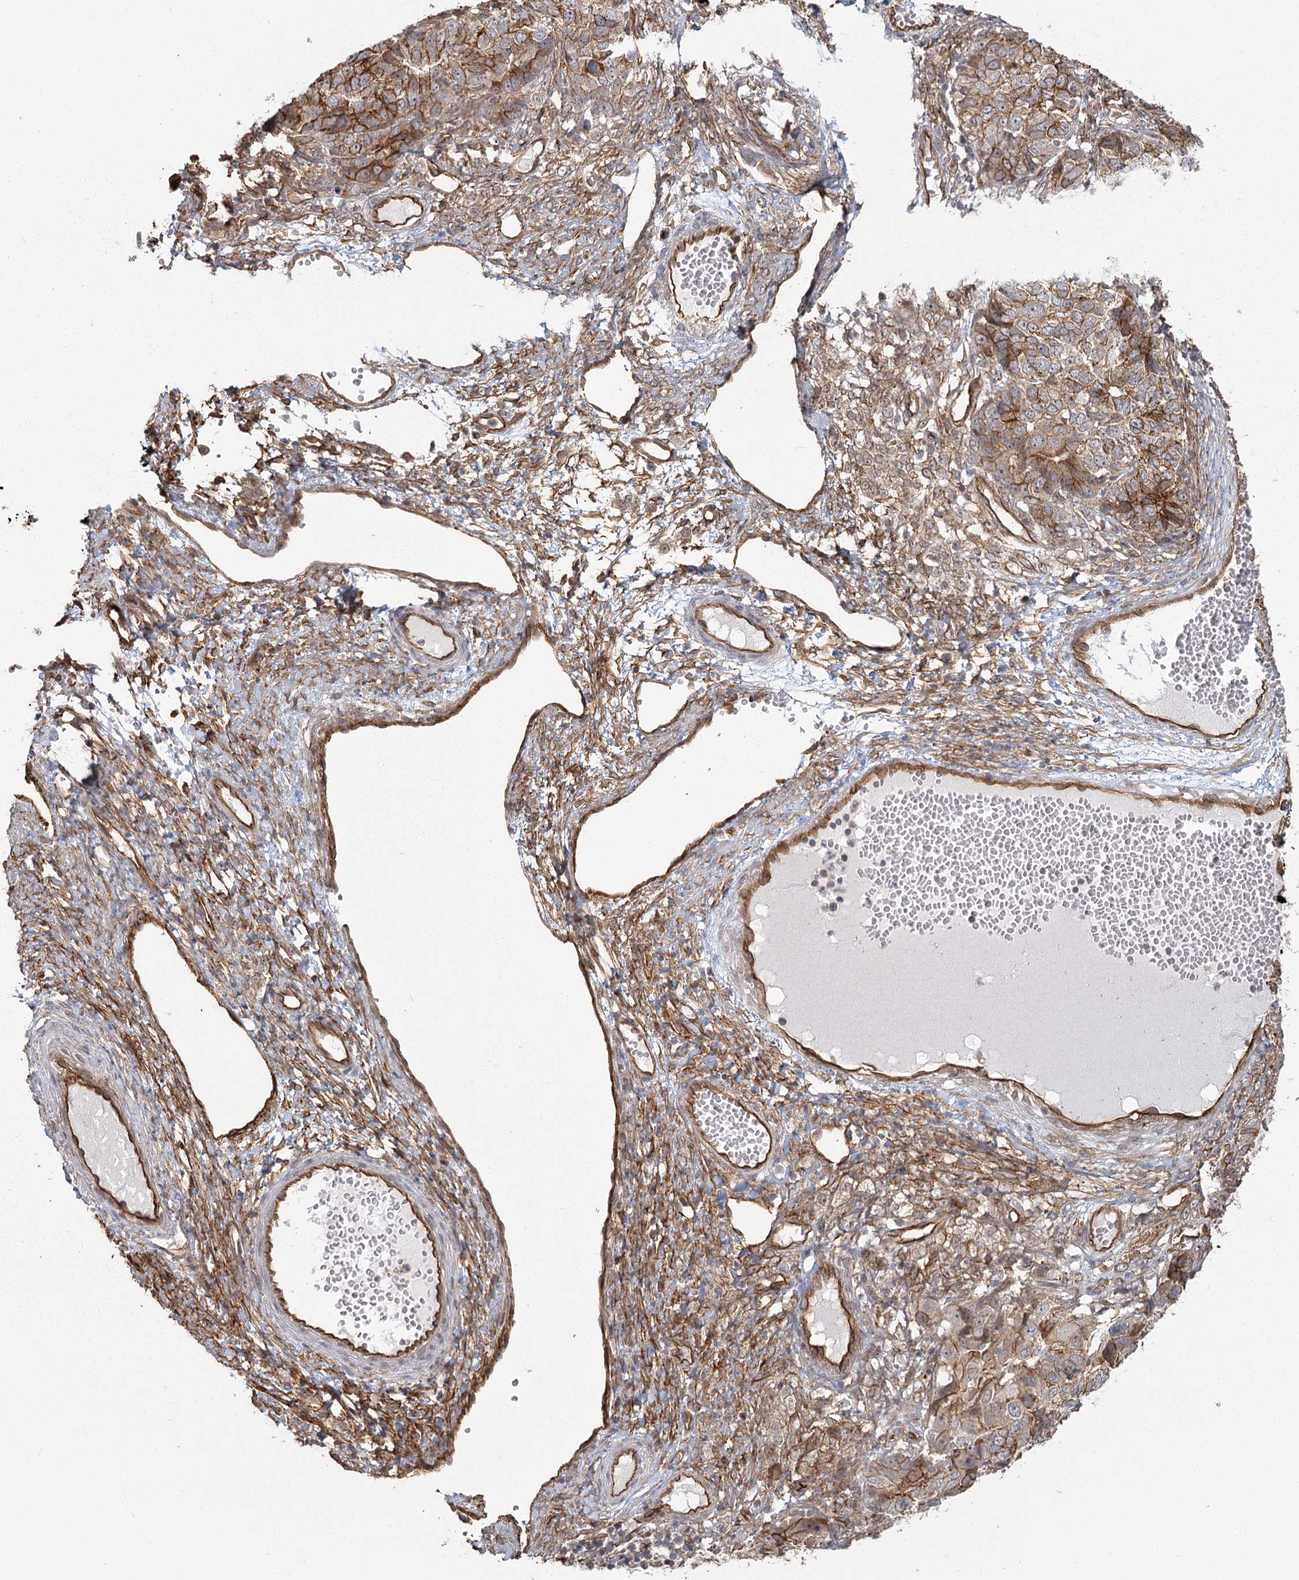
{"staining": {"intensity": "moderate", "quantity": "25%-75%", "location": "cytoplasmic/membranous"}, "tissue": "ovarian cancer", "cell_type": "Tumor cells", "image_type": "cancer", "snomed": [{"axis": "morphology", "description": "Carcinoma, endometroid"}, {"axis": "topography", "description": "Ovary"}], "caption": "Ovarian cancer (endometroid carcinoma) tissue reveals moderate cytoplasmic/membranous staining in about 25%-75% of tumor cells, visualized by immunohistochemistry.", "gene": "RPP14", "patient": {"sex": "female", "age": 51}}